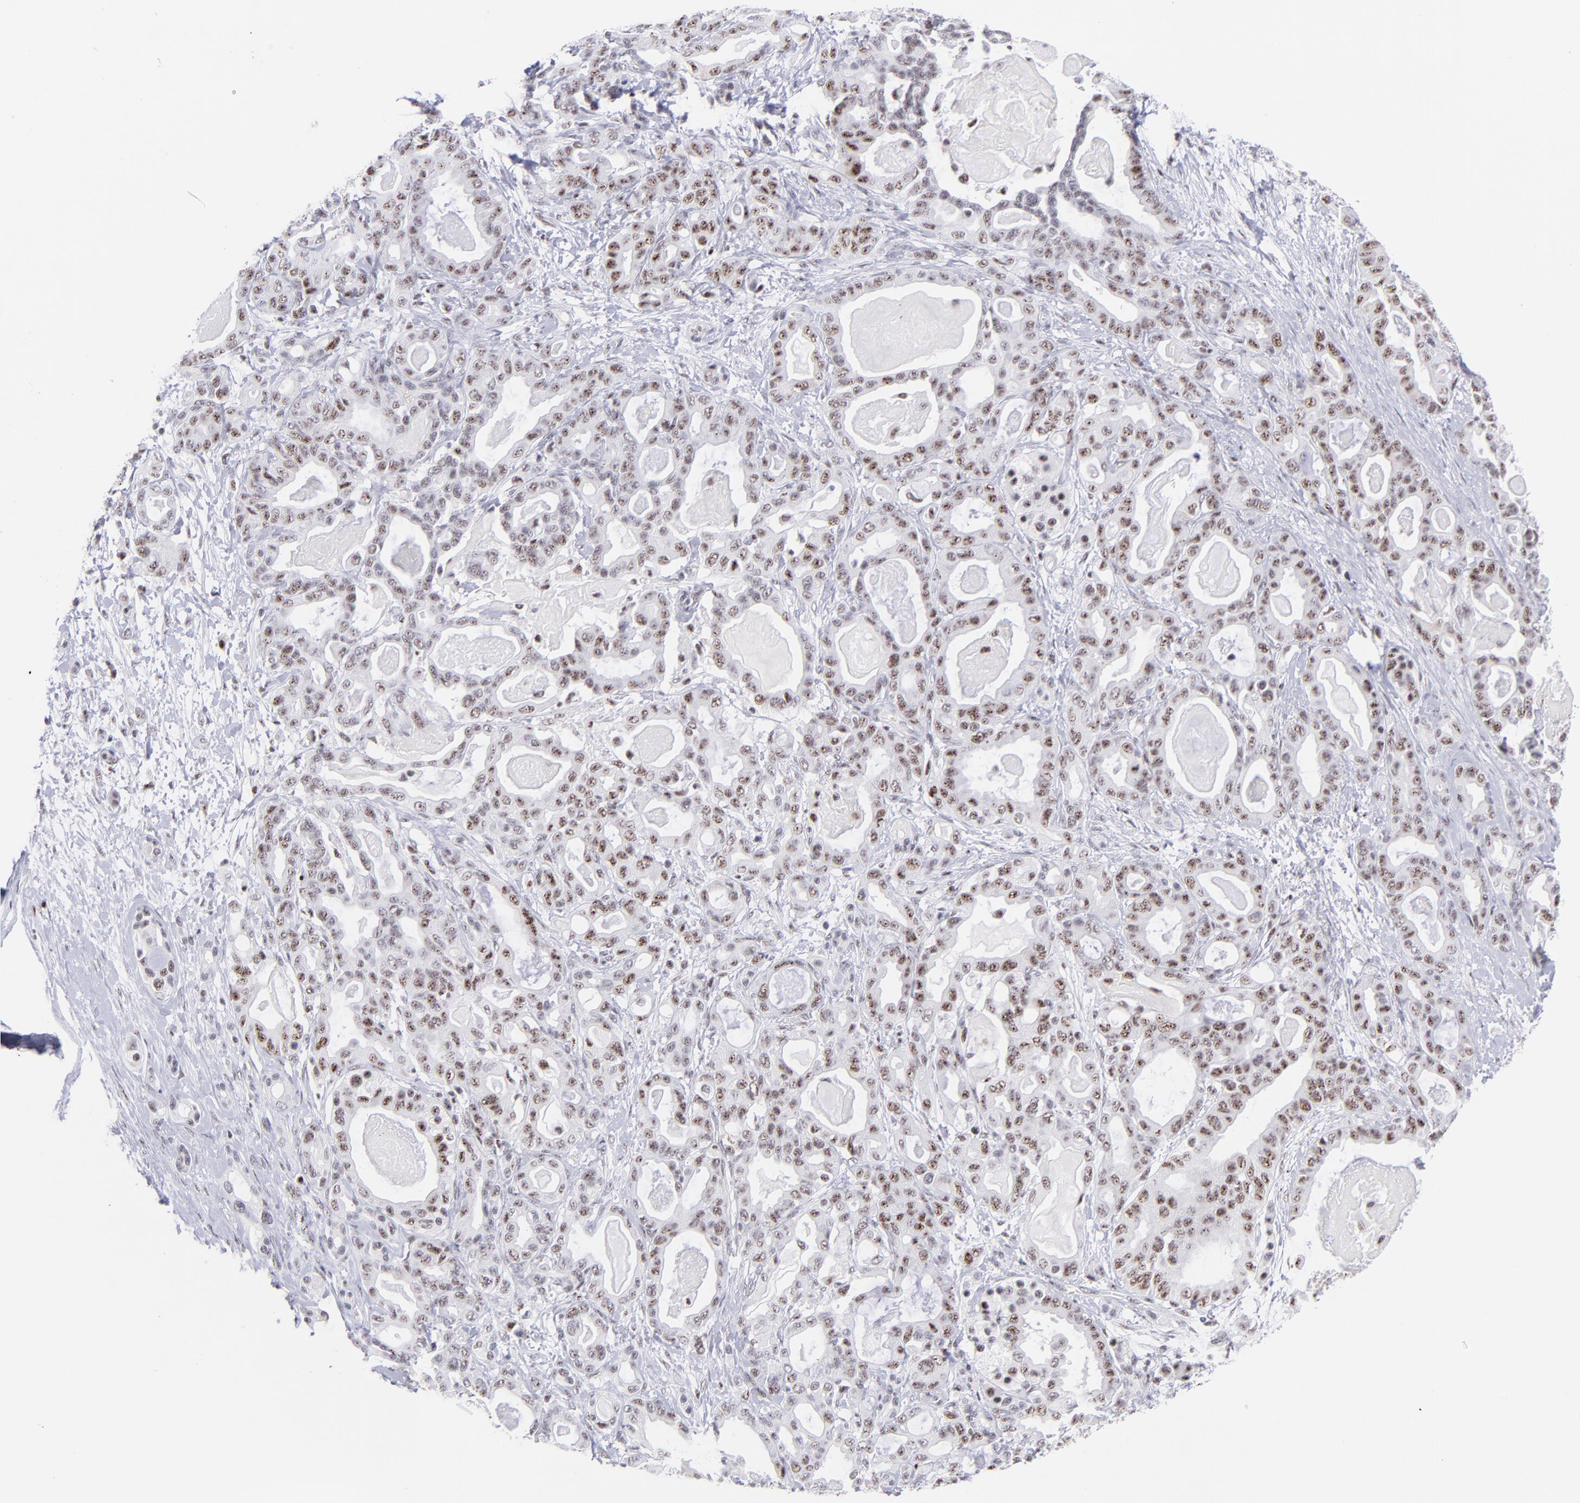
{"staining": {"intensity": "moderate", "quantity": ">75%", "location": "nuclear"}, "tissue": "pancreatic cancer", "cell_type": "Tumor cells", "image_type": "cancer", "snomed": [{"axis": "morphology", "description": "Adenocarcinoma, NOS"}, {"axis": "topography", "description": "Pancreas"}], "caption": "There is medium levels of moderate nuclear staining in tumor cells of pancreatic cancer, as demonstrated by immunohistochemical staining (brown color).", "gene": "CDC25C", "patient": {"sex": "male", "age": 63}}